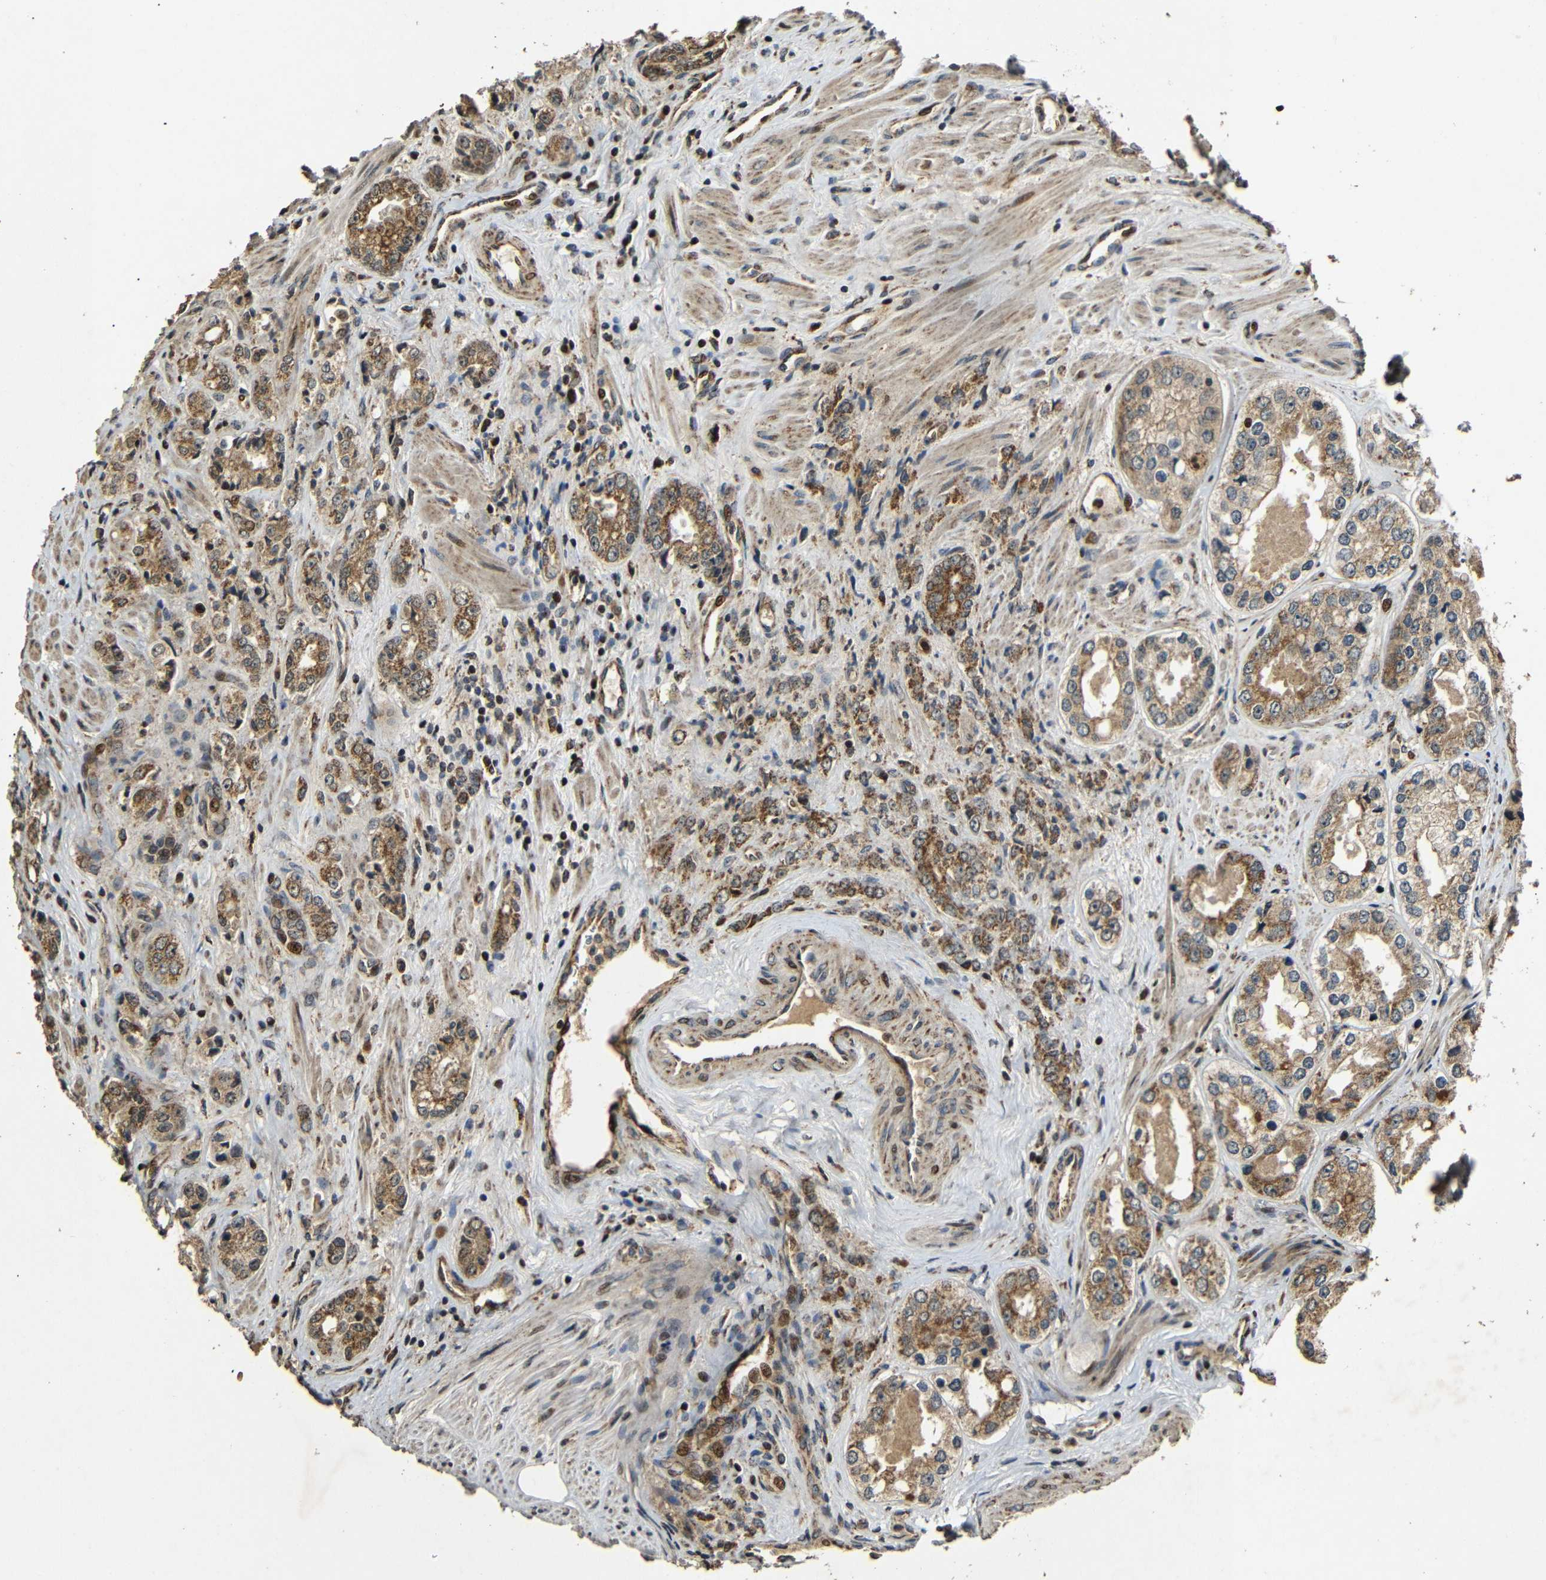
{"staining": {"intensity": "moderate", "quantity": ">75%", "location": "cytoplasmic/membranous"}, "tissue": "prostate cancer", "cell_type": "Tumor cells", "image_type": "cancer", "snomed": [{"axis": "morphology", "description": "Adenocarcinoma, High grade"}, {"axis": "topography", "description": "Prostate"}], "caption": "IHC of human high-grade adenocarcinoma (prostate) reveals medium levels of moderate cytoplasmic/membranous positivity in approximately >75% of tumor cells.", "gene": "KAZALD1", "patient": {"sex": "male", "age": 61}}